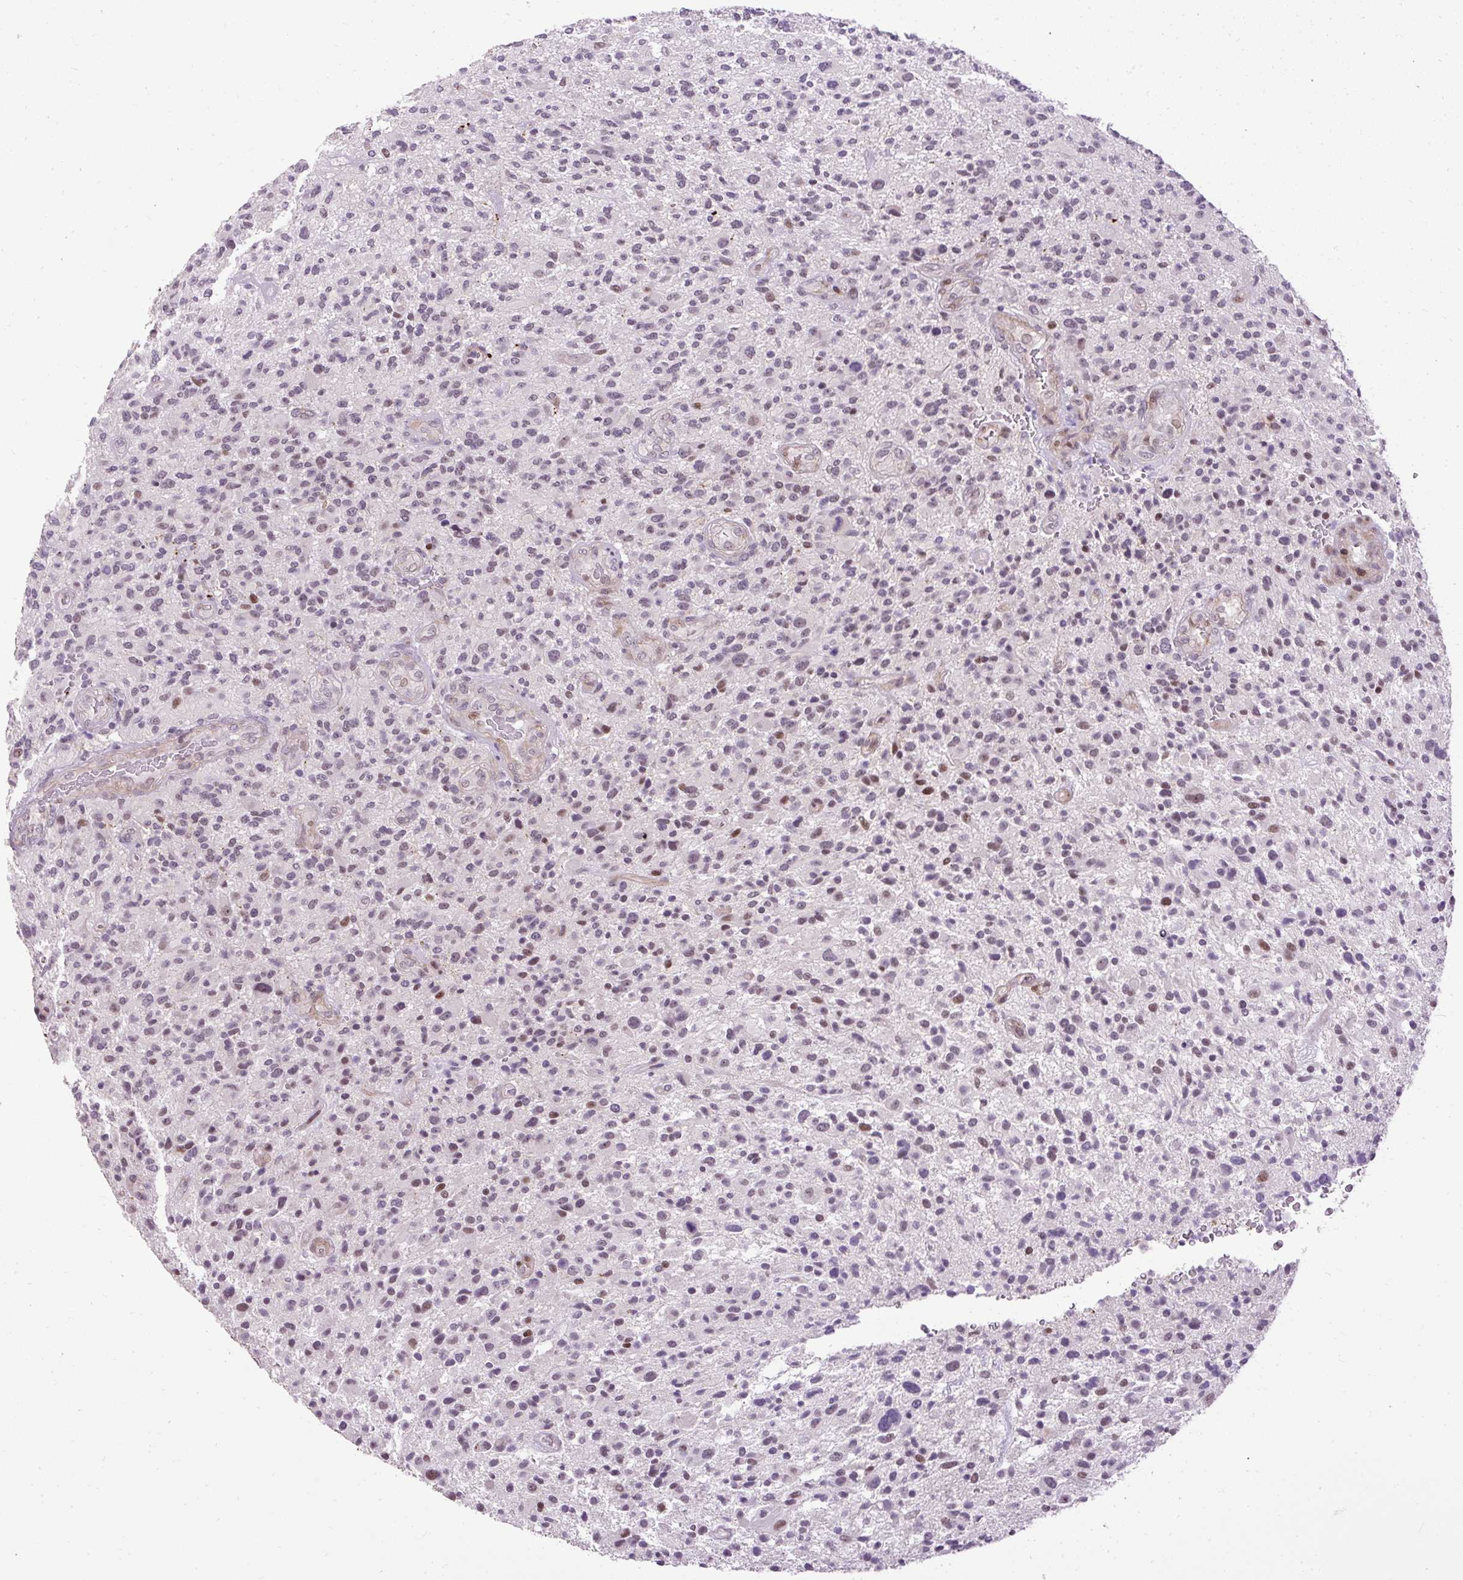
{"staining": {"intensity": "moderate", "quantity": "<25%", "location": "nuclear"}, "tissue": "glioma", "cell_type": "Tumor cells", "image_type": "cancer", "snomed": [{"axis": "morphology", "description": "Glioma, malignant, High grade"}, {"axis": "topography", "description": "Brain"}], "caption": "Approximately <25% of tumor cells in glioma exhibit moderate nuclear protein staining as visualized by brown immunohistochemical staining.", "gene": "ARHGEF18", "patient": {"sex": "male", "age": 47}}